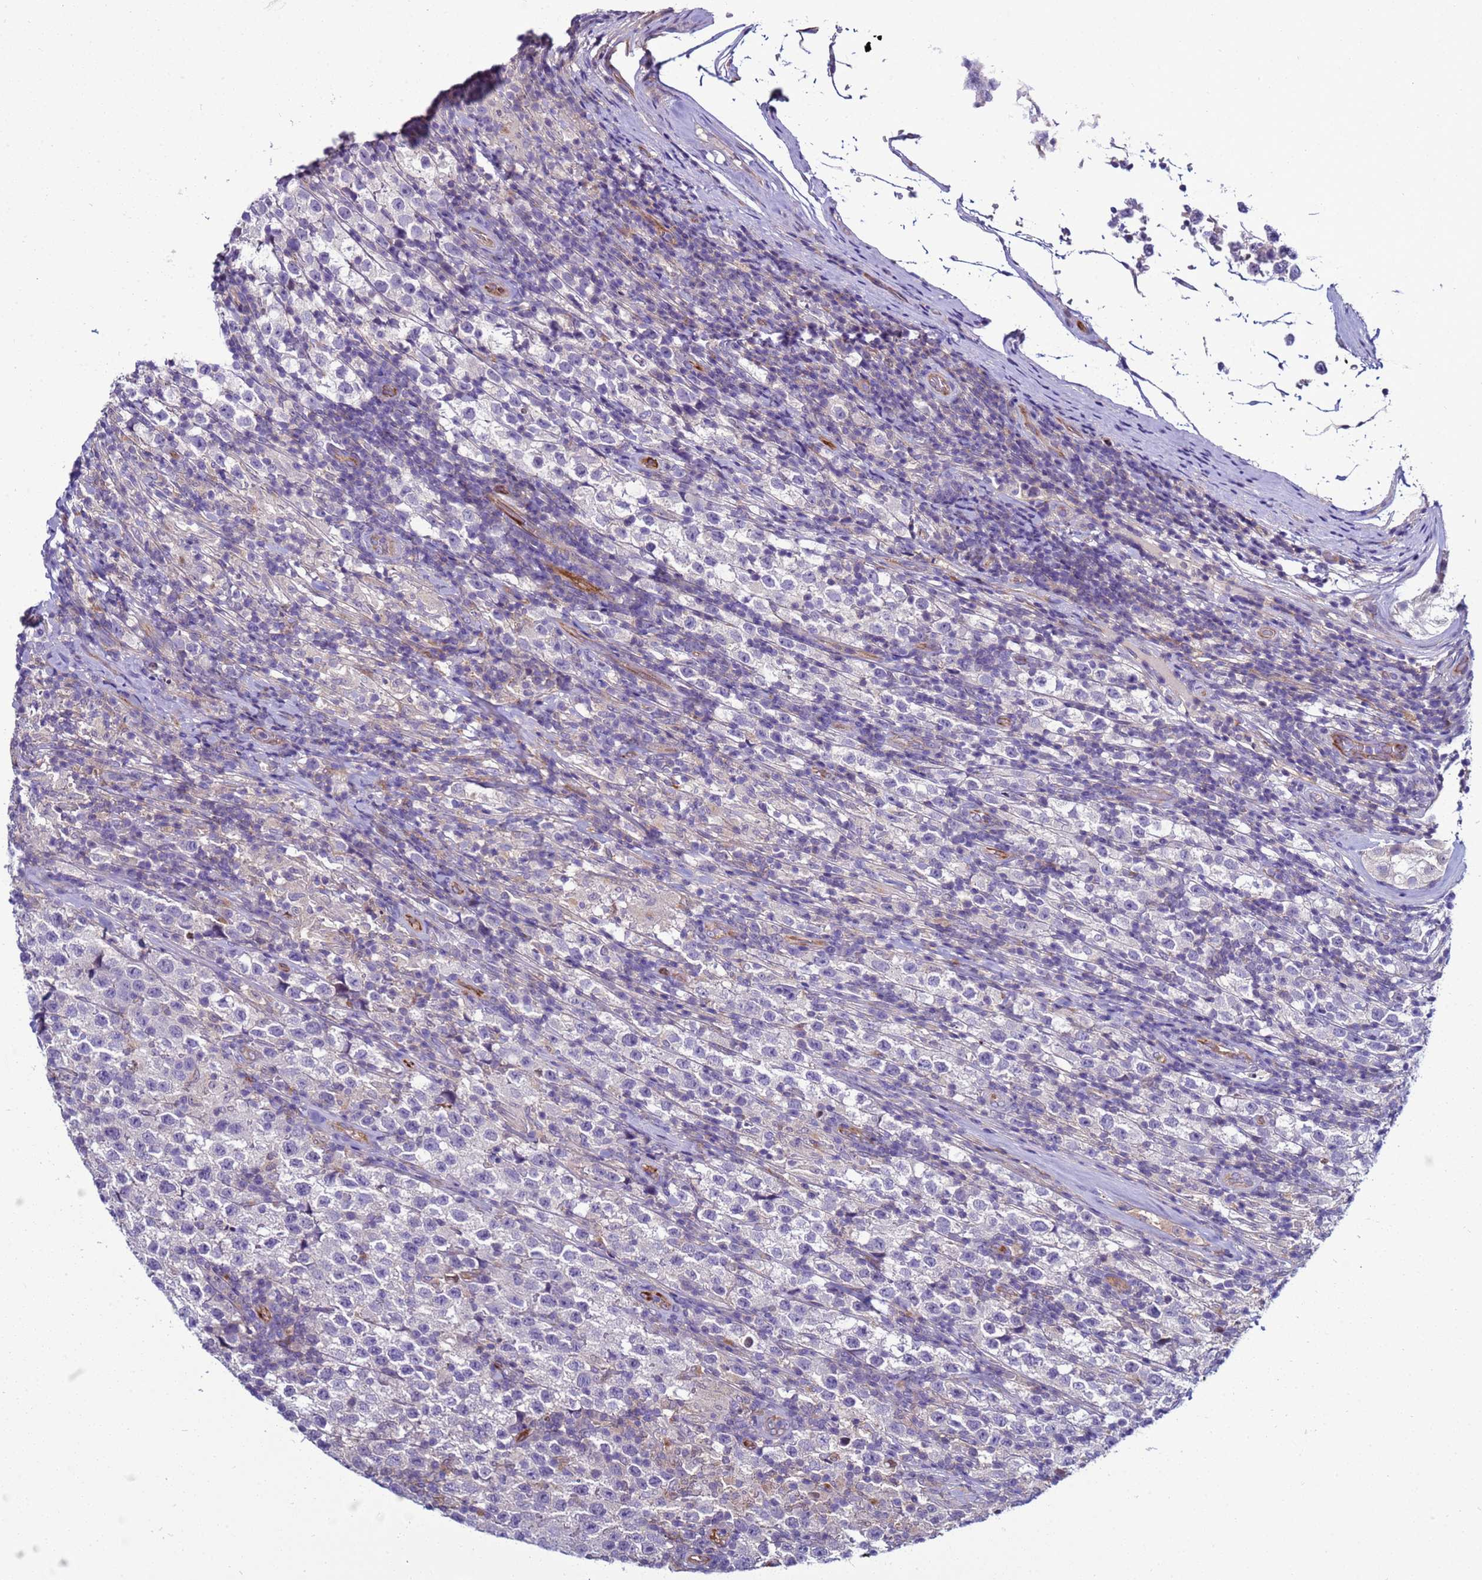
{"staining": {"intensity": "negative", "quantity": "none", "location": "none"}, "tissue": "testis cancer", "cell_type": "Tumor cells", "image_type": "cancer", "snomed": [{"axis": "morphology", "description": "Seminoma, NOS"}, {"axis": "morphology", "description": "Carcinoma, Embryonal, NOS"}, {"axis": "topography", "description": "Testis"}], "caption": "Immunohistochemistry (IHC) of human testis cancer exhibits no staining in tumor cells. (DAB immunohistochemistry (IHC) visualized using brightfield microscopy, high magnification).", "gene": "NAT2", "patient": {"sex": "male", "age": 41}}